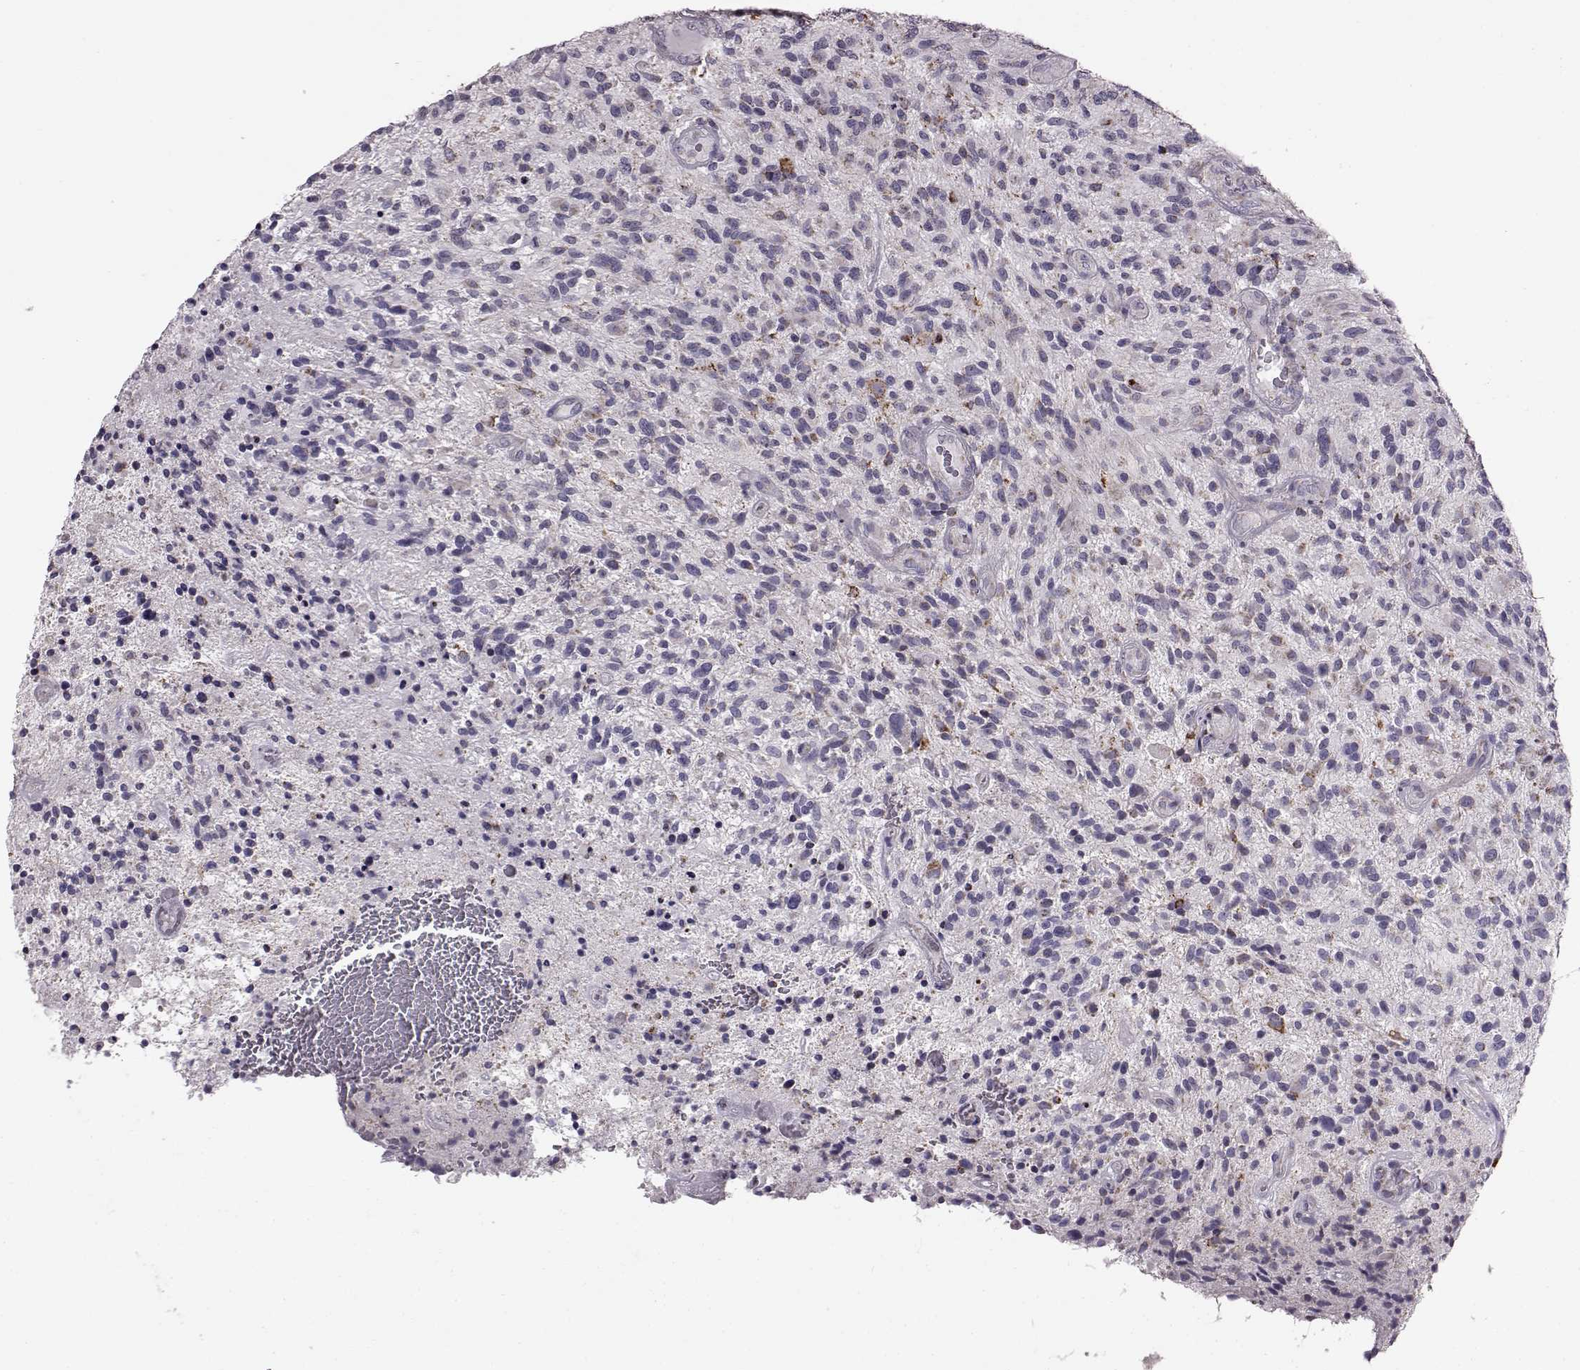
{"staining": {"intensity": "negative", "quantity": "none", "location": "none"}, "tissue": "glioma", "cell_type": "Tumor cells", "image_type": "cancer", "snomed": [{"axis": "morphology", "description": "Glioma, malignant, High grade"}, {"axis": "topography", "description": "Brain"}], "caption": "Immunohistochemical staining of malignant glioma (high-grade) shows no significant expression in tumor cells.", "gene": "ATP5MF", "patient": {"sex": "male", "age": 47}}